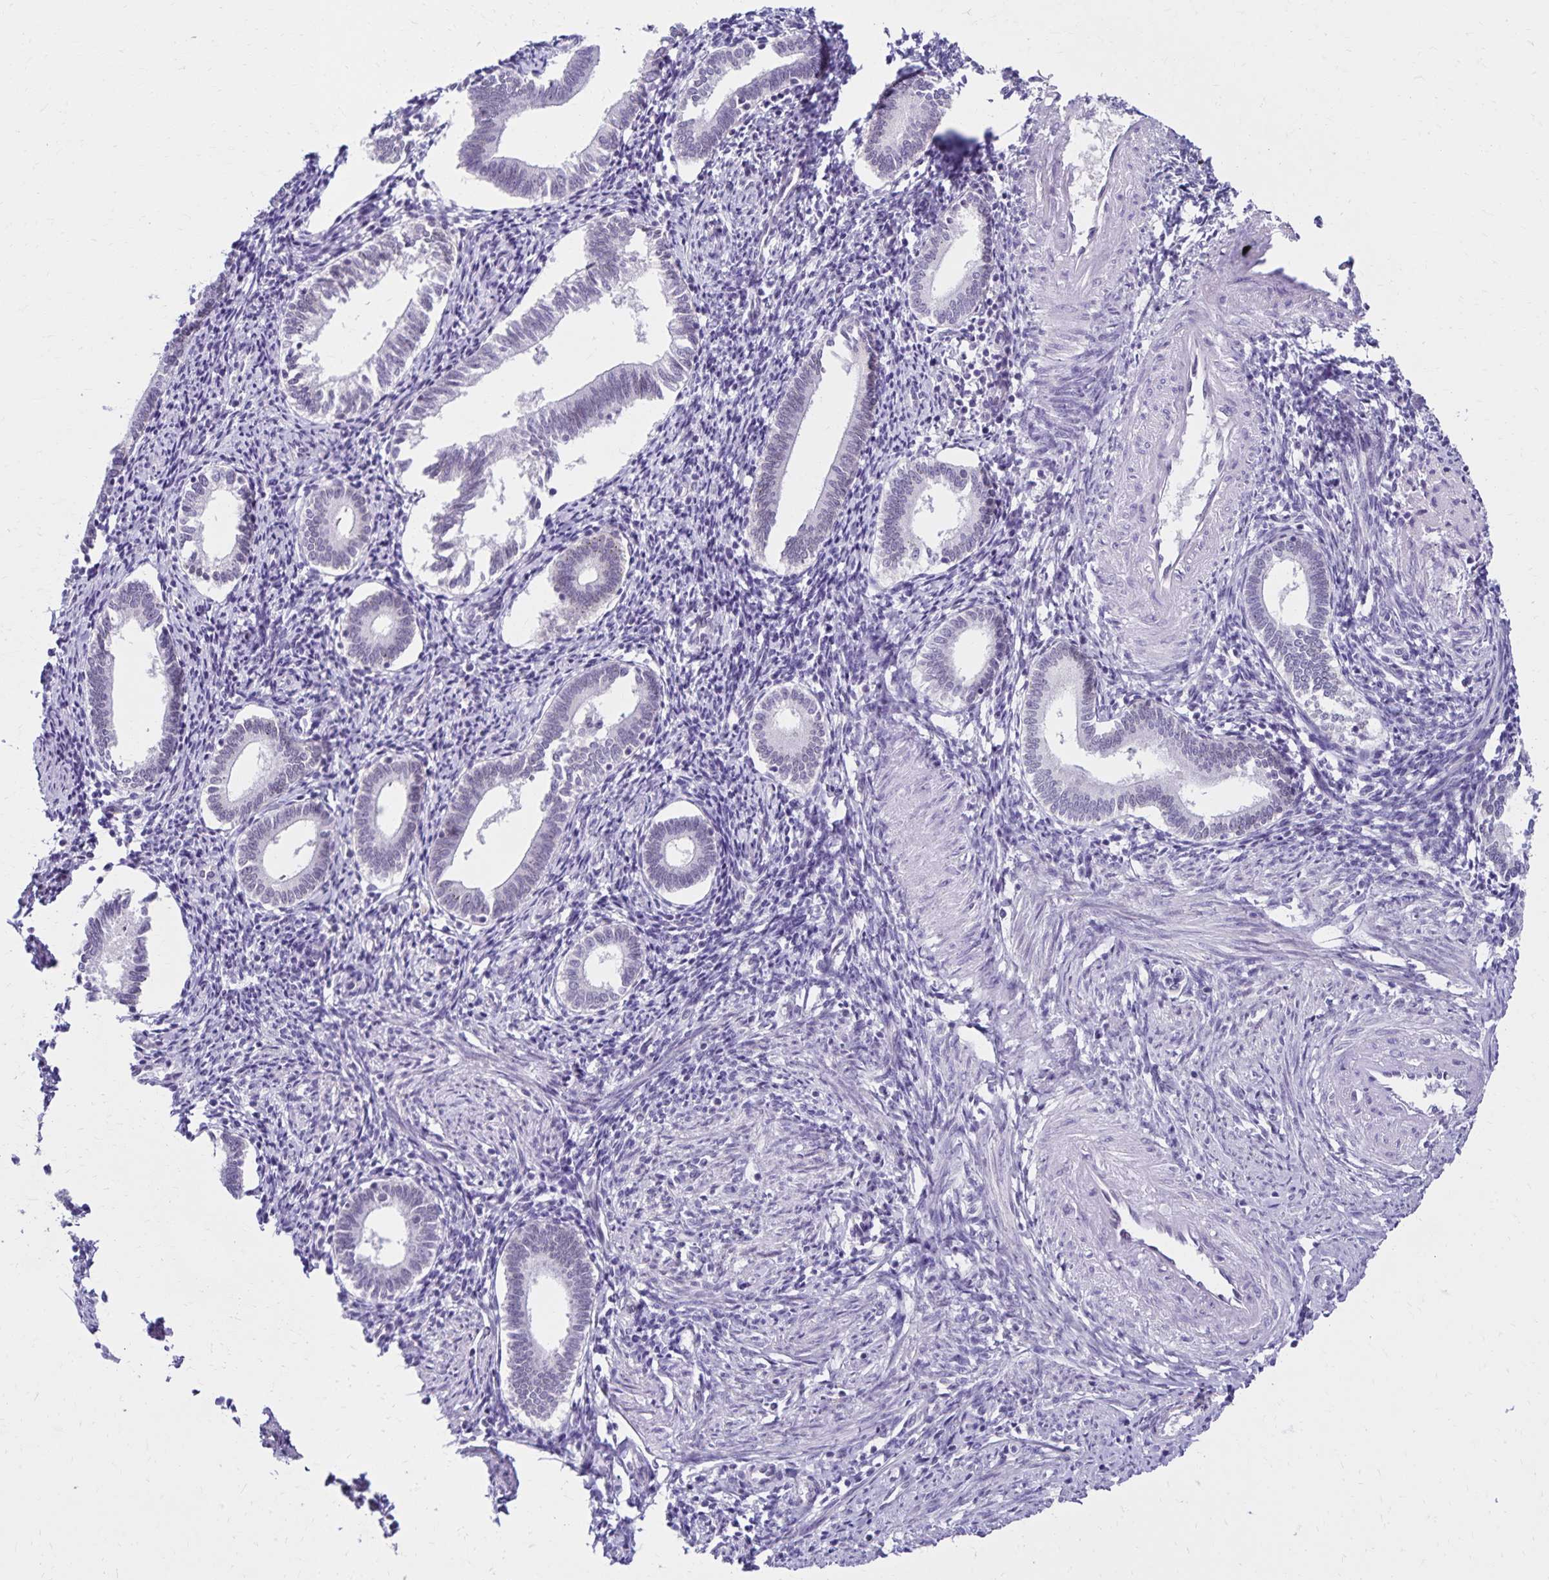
{"staining": {"intensity": "negative", "quantity": "none", "location": "none"}, "tissue": "endometrium", "cell_type": "Cells in endometrial stroma", "image_type": "normal", "snomed": [{"axis": "morphology", "description": "Normal tissue, NOS"}, {"axis": "topography", "description": "Endometrium"}], "caption": "Histopathology image shows no protein positivity in cells in endometrial stroma of normal endometrium.", "gene": "FAM166C", "patient": {"sex": "female", "age": 41}}